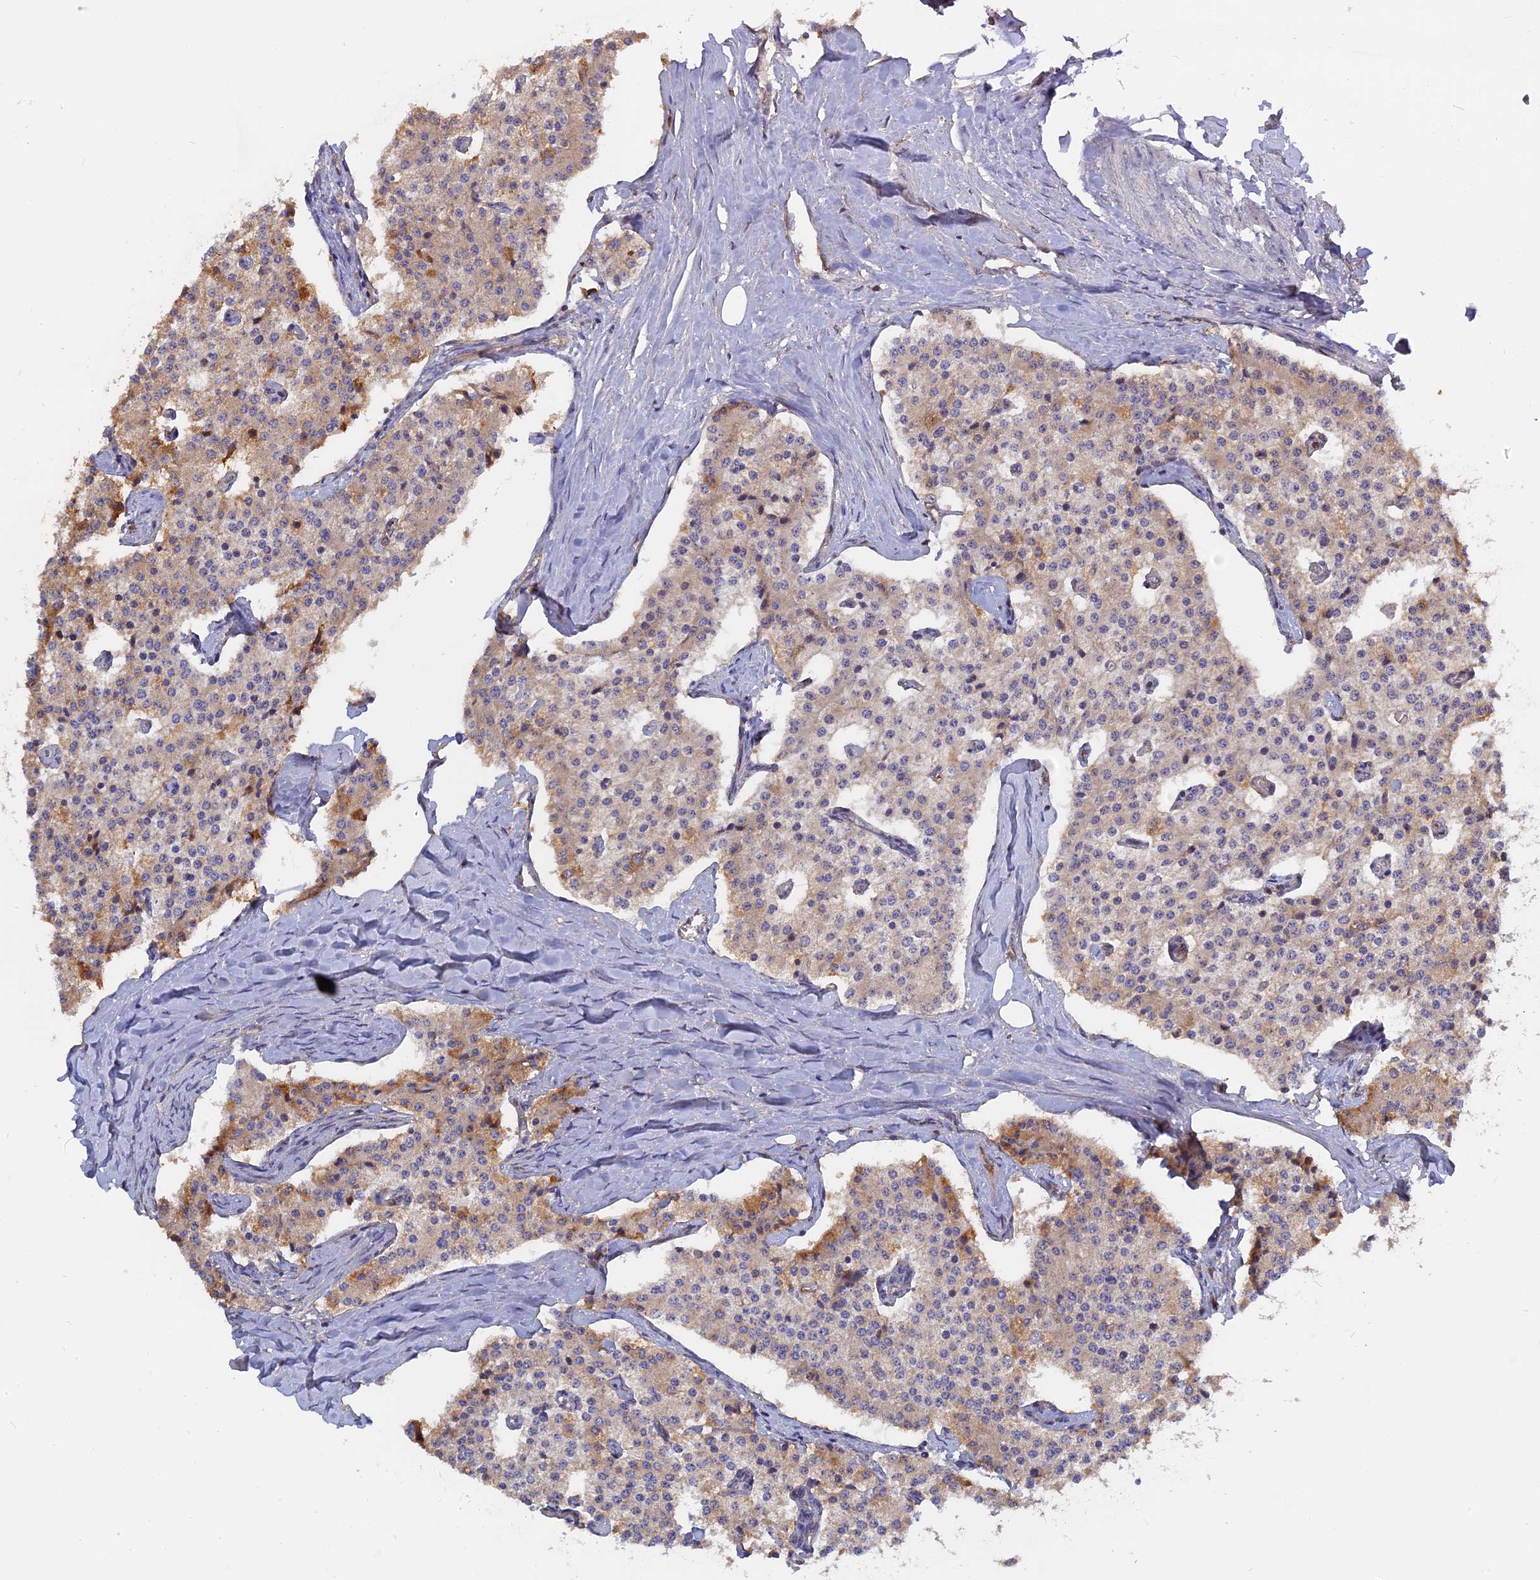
{"staining": {"intensity": "moderate", "quantity": "<25%", "location": "cytoplasmic/membranous"}, "tissue": "carcinoid", "cell_type": "Tumor cells", "image_type": "cancer", "snomed": [{"axis": "morphology", "description": "Carcinoid, malignant, NOS"}, {"axis": "topography", "description": "Colon"}], "caption": "Approximately <25% of tumor cells in carcinoid reveal moderate cytoplasmic/membranous protein positivity as visualized by brown immunohistochemical staining.", "gene": "IL21R", "patient": {"sex": "female", "age": 52}}